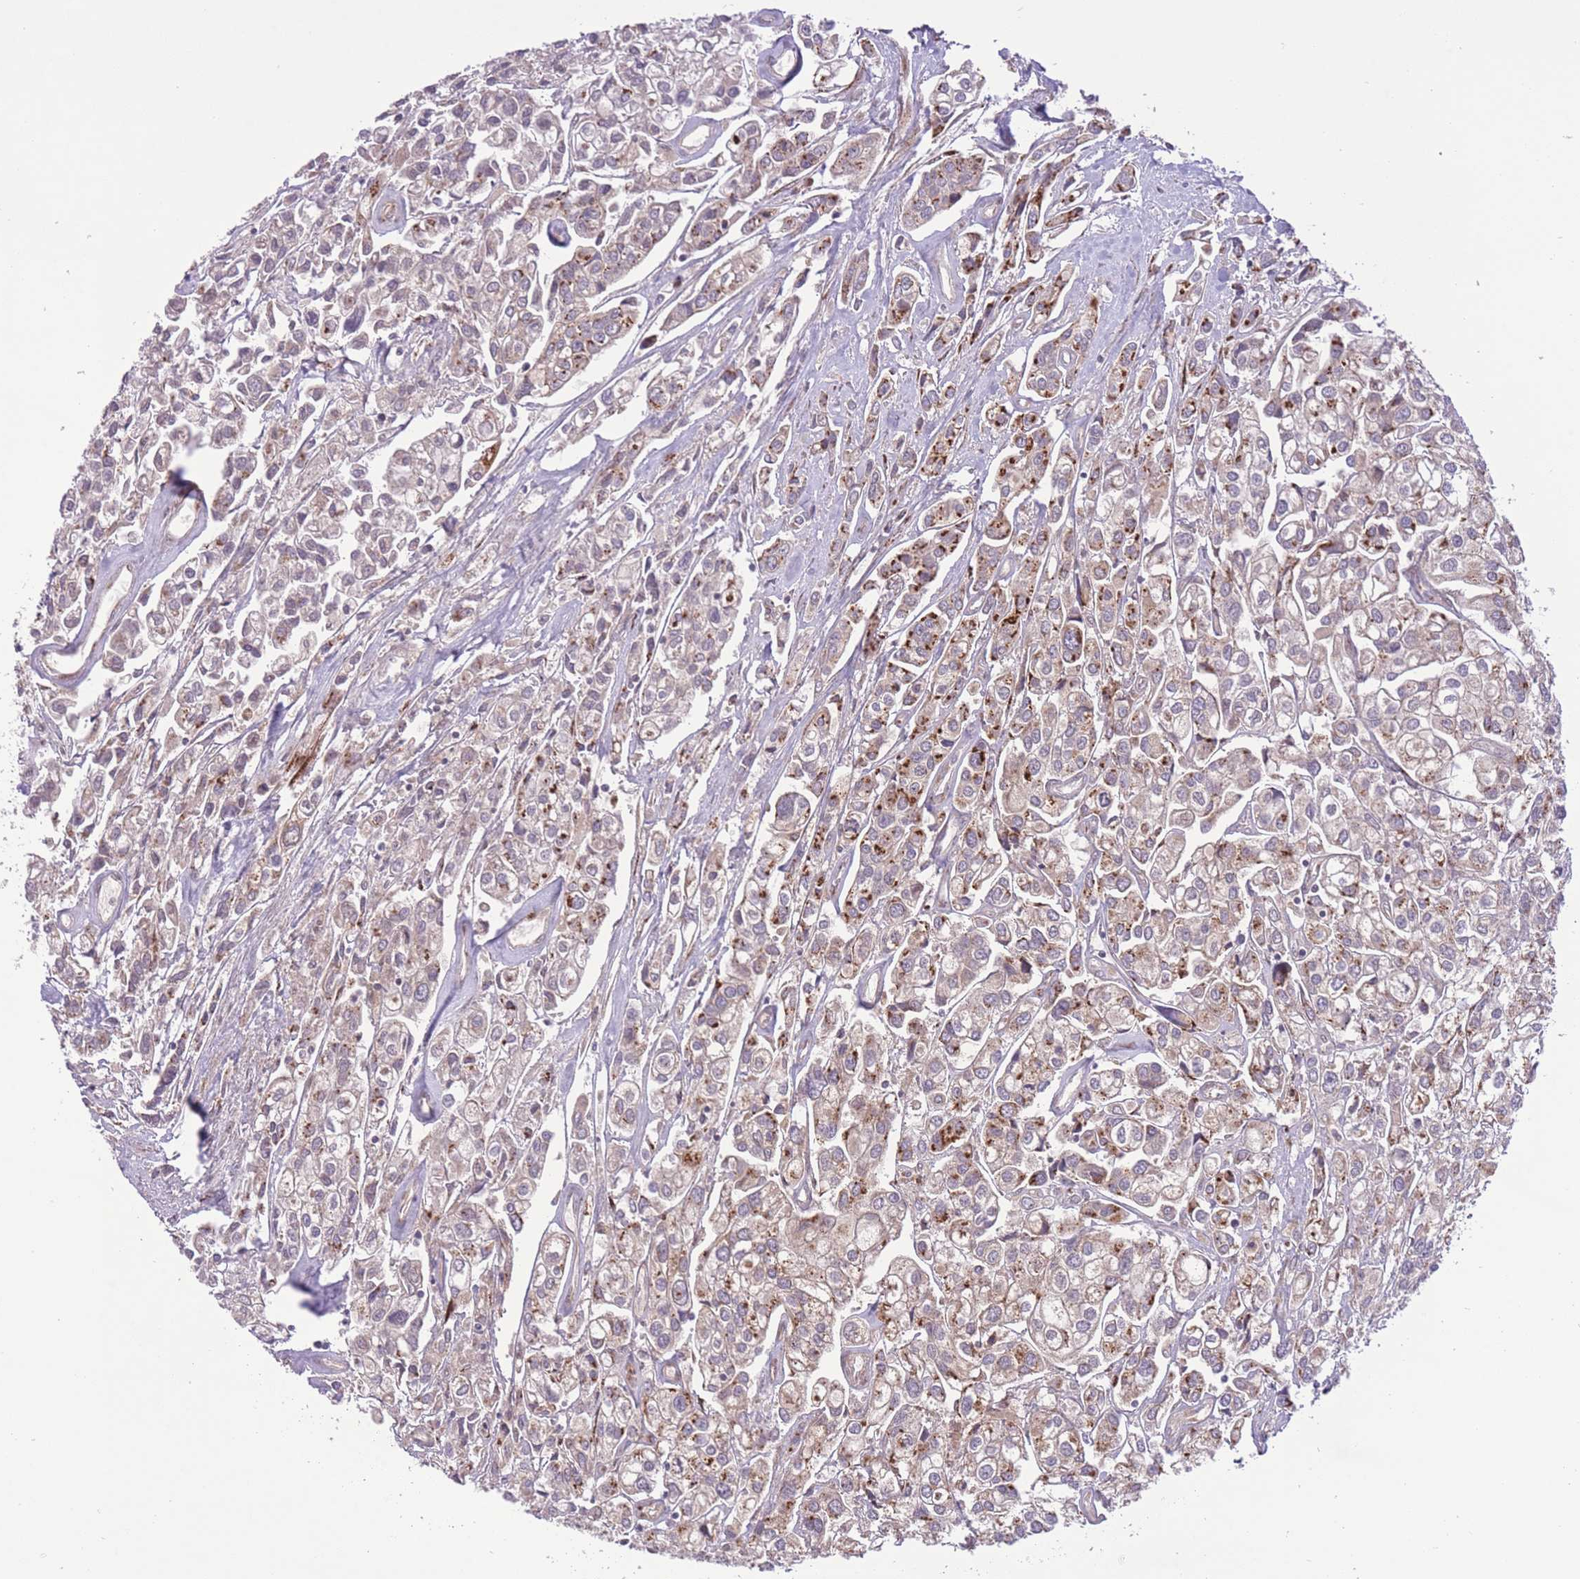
{"staining": {"intensity": "moderate", "quantity": "25%-75%", "location": "cytoplasmic/membranous"}, "tissue": "urothelial cancer", "cell_type": "Tumor cells", "image_type": "cancer", "snomed": [{"axis": "morphology", "description": "Urothelial carcinoma, High grade"}, {"axis": "topography", "description": "Urinary bladder"}], "caption": "Immunohistochemical staining of human urothelial carcinoma (high-grade) displays medium levels of moderate cytoplasmic/membranous staining in approximately 25%-75% of tumor cells.", "gene": "ZBED5", "patient": {"sex": "male", "age": 67}}